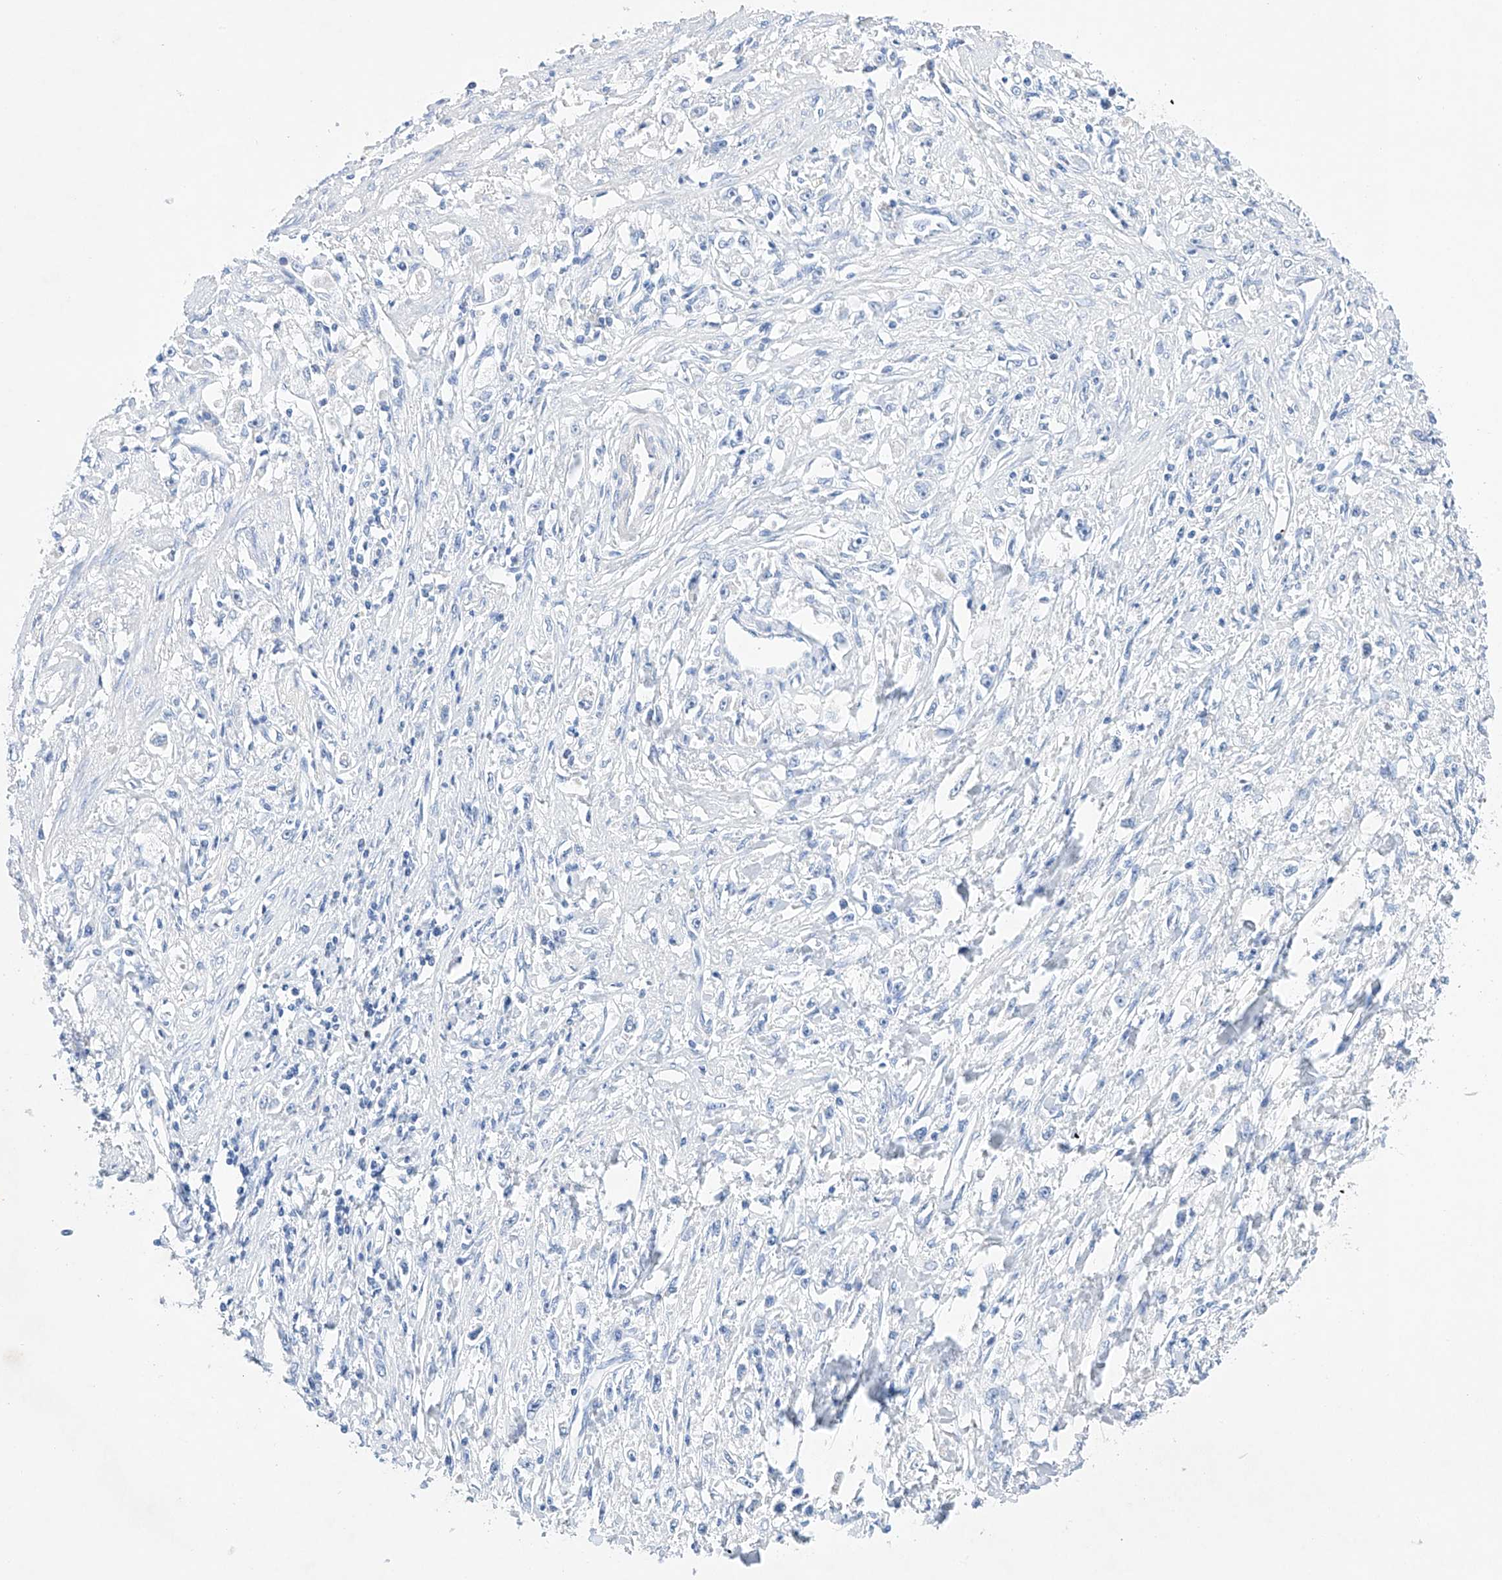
{"staining": {"intensity": "negative", "quantity": "none", "location": "none"}, "tissue": "stomach cancer", "cell_type": "Tumor cells", "image_type": "cancer", "snomed": [{"axis": "morphology", "description": "Adenocarcinoma, NOS"}, {"axis": "topography", "description": "Stomach"}], "caption": "This is a image of IHC staining of stomach cancer, which shows no expression in tumor cells.", "gene": "LURAP1", "patient": {"sex": "female", "age": 59}}